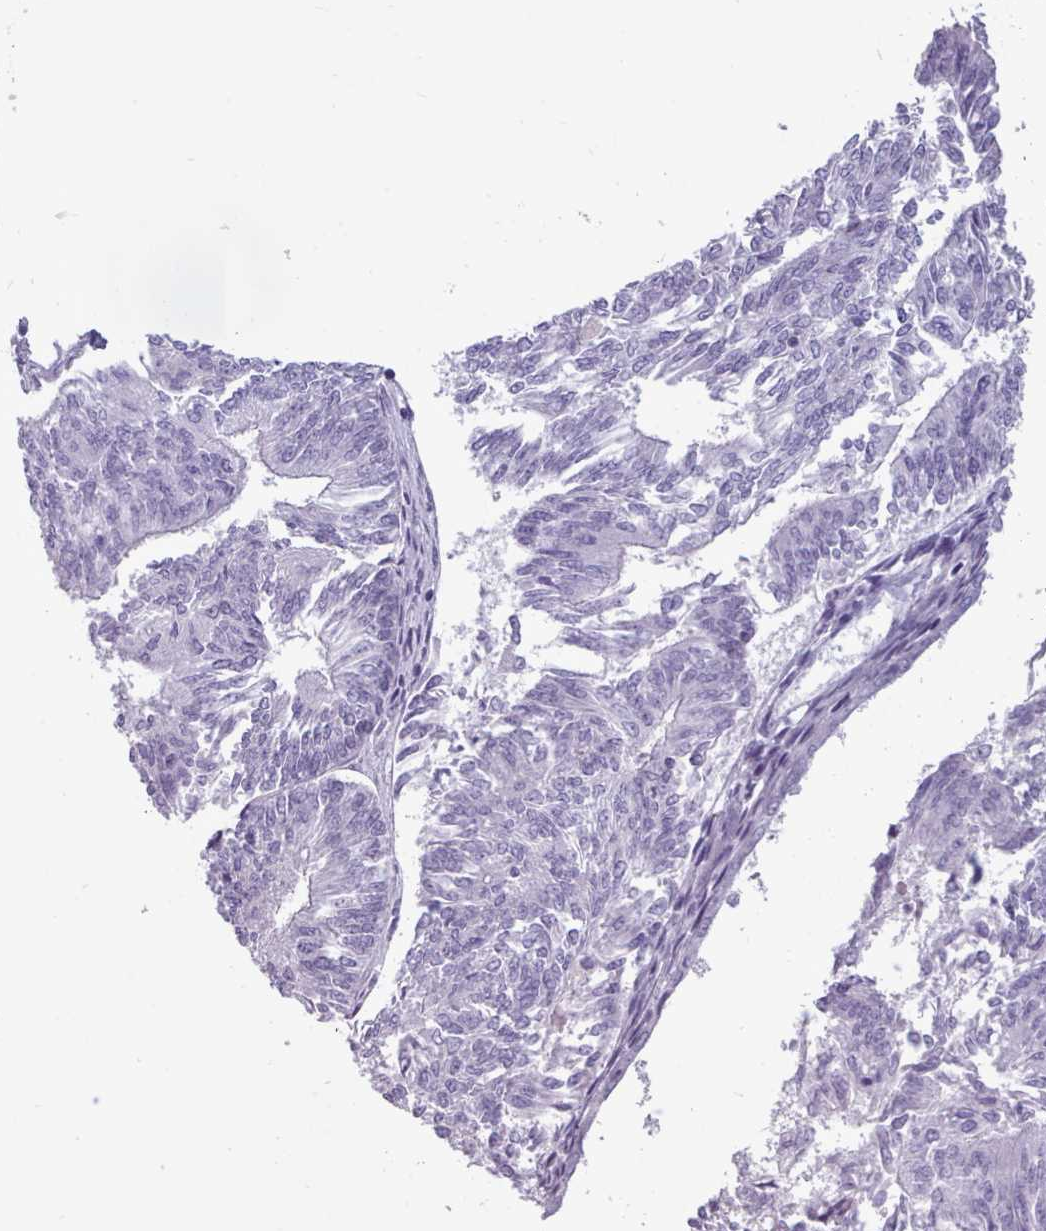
{"staining": {"intensity": "negative", "quantity": "none", "location": "none"}, "tissue": "endometrial cancer", "cell_type": "Tumor cells", "image_type": "cancer", "snomed": [{"axis": "morphology", "description": "Adenocarcinoma, NOS"}, {"axis": "topography", "description": "Endometrium"}], "caption": "High power microscopy photomicrograph of an immunohistochemistry micrograph of adenocarcinoma (endometrial), revealing no significant positivity in tumor cells.", "gene": "ZNF43", "patient": {"sex": "female", "age": 58}}